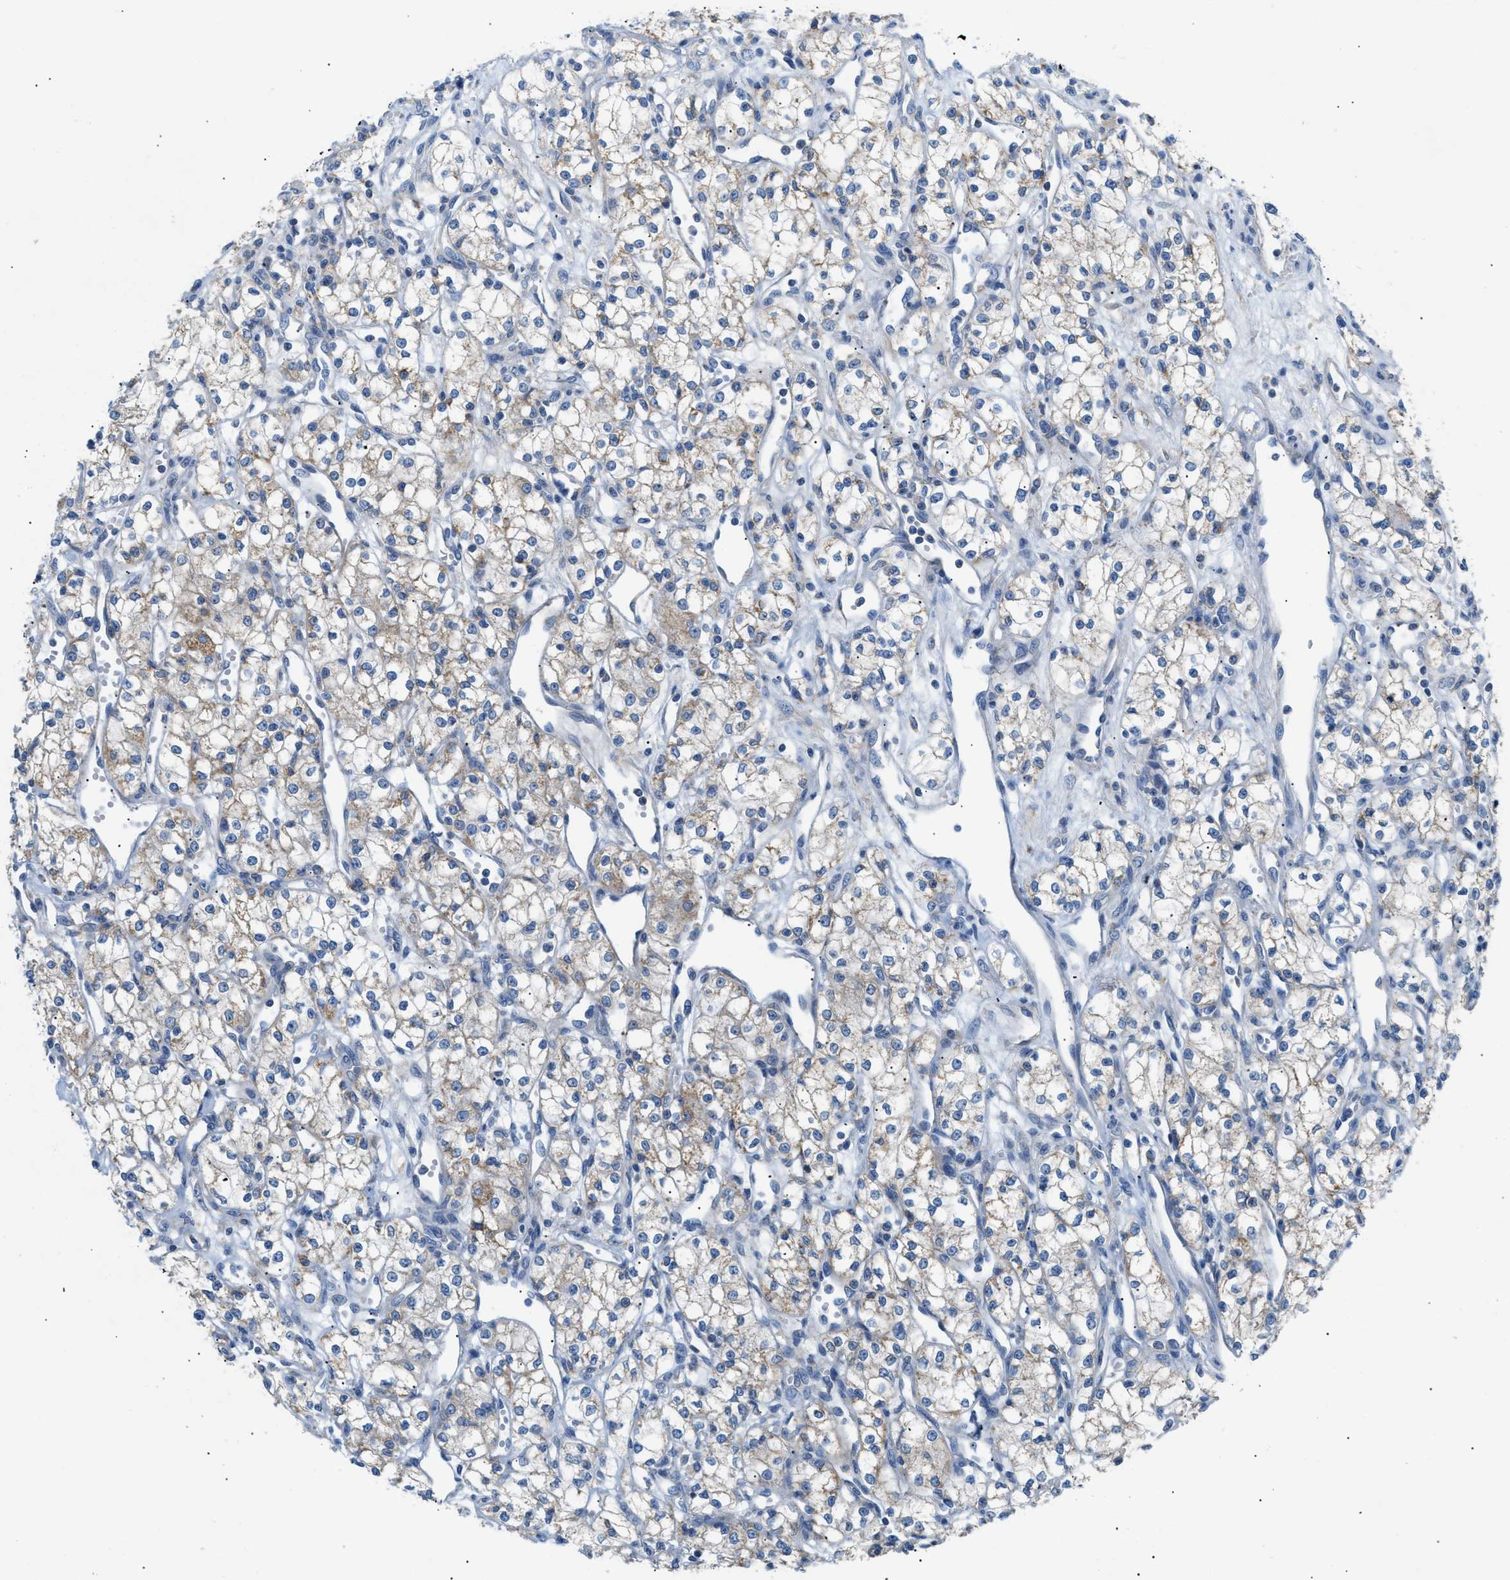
{"staining": {"intensity": "weak", "quantity": "25%-75%", "location": "cytoplasmic/membranous"}, "tissue": "renal cancer", "cell_type": "Tumor cells", "image_type": "cancer", "snomed": [{"axis": "morphology", "description": "Adenocarcinoma, NOS"}, {"axis": "topography", "description": "Kidney"}], "caption": "A histopathology image of human renal cancer stained for a protein shows weak cytoplasmic/membranous brown staining in tumor cells.", "gene": "ILDR1", "patient": {"sex": "male", "age": 59}}